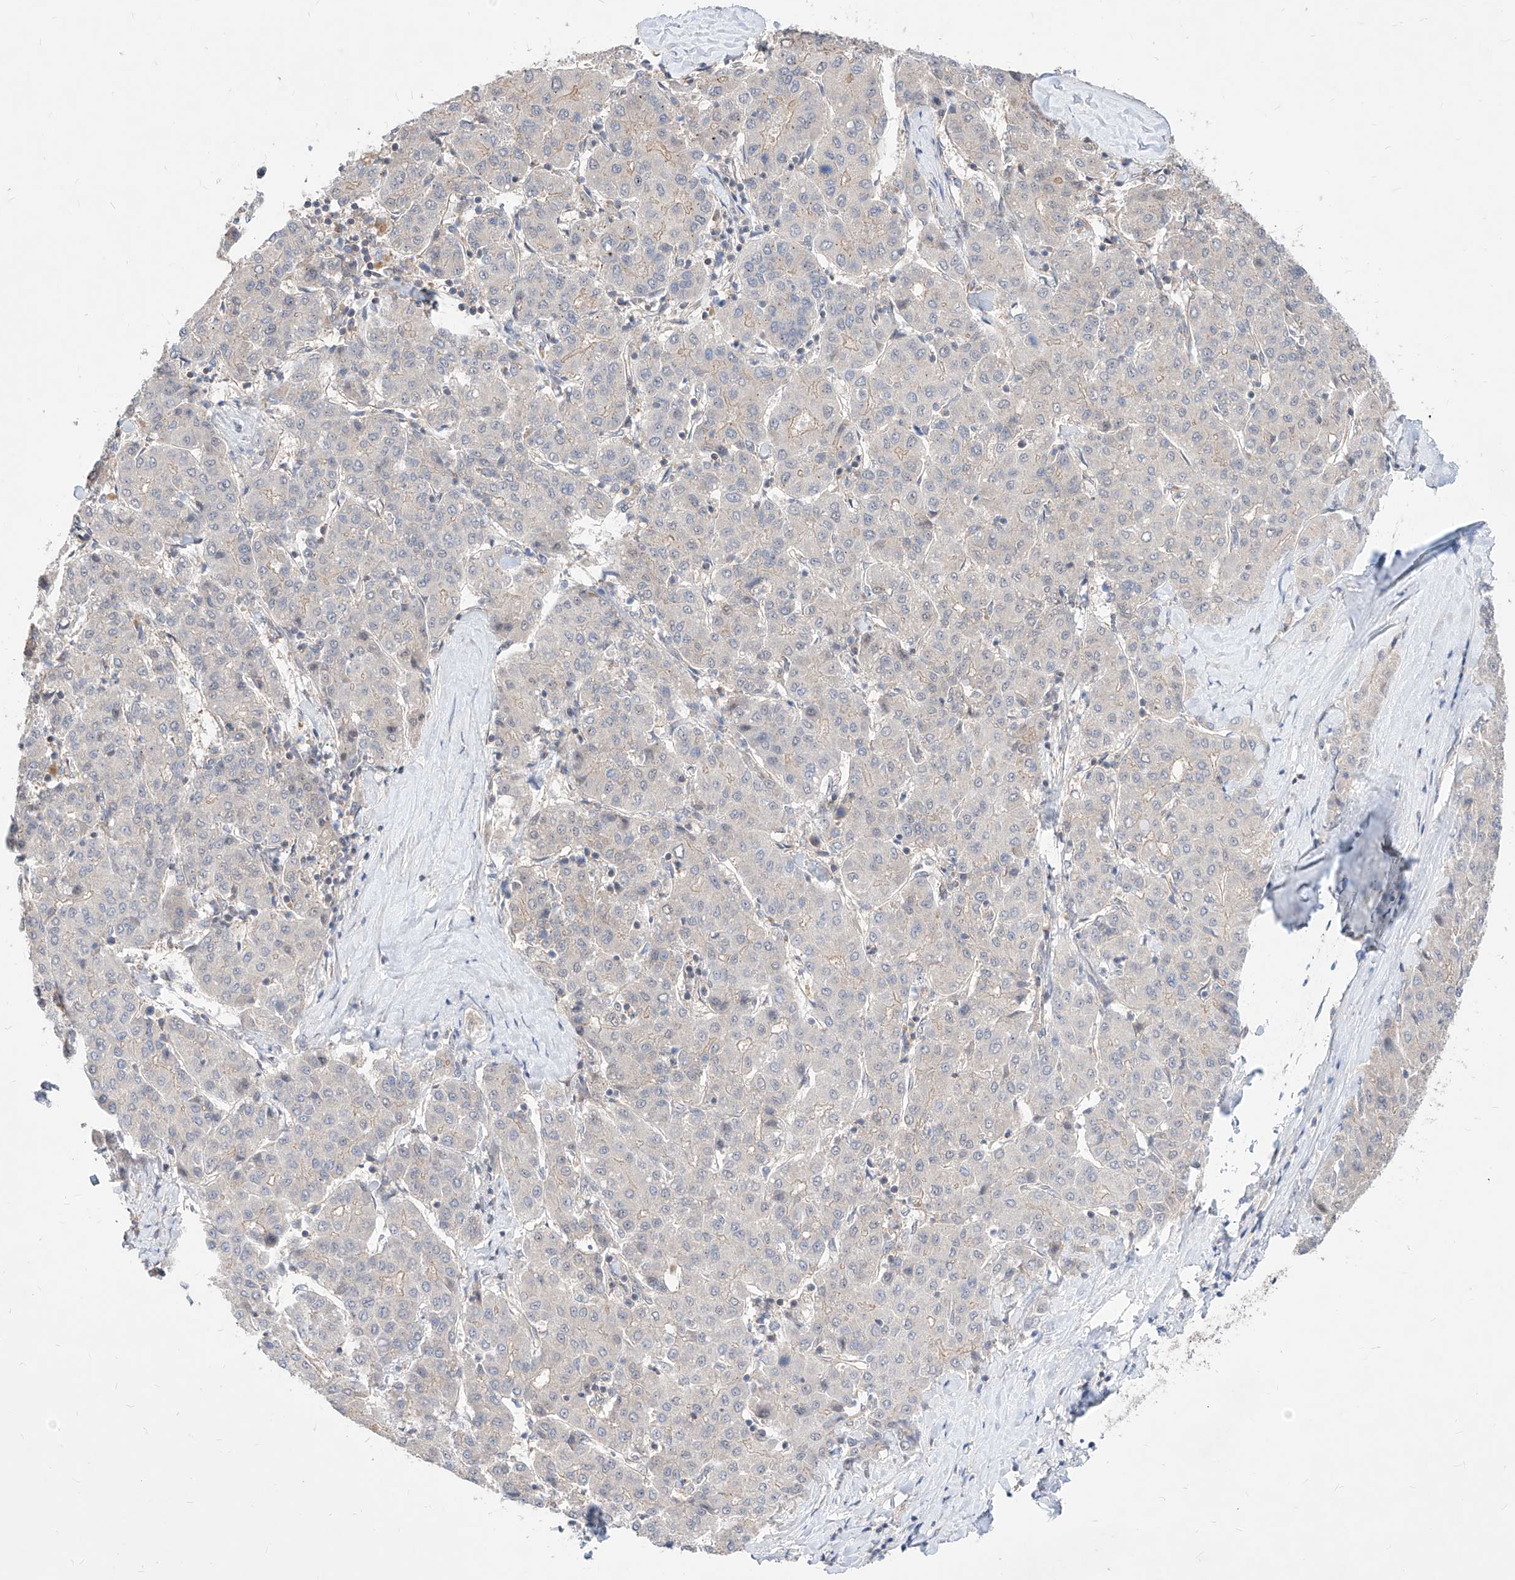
{"staining": {"intensity": "negative", "quantity": "none", "location": "none"}, "tissue": "liver cancer", "cell_type": "Tumor cells", "image_type": "cancer", "snomed": [{"axis": "morphology", "description": "Carcinoma, Hepatocellular, NOS"}, {"axis": "topography", "description": "Liver"}], "caption": "A high-resolution image shows immunohistochemistry (IHC) staining of hepatocellular carcinoma (liver), which reveals no significant staining in tumor cells.", "gene": "TSNAX", "patient": {"sex": "male", "age": 65}}